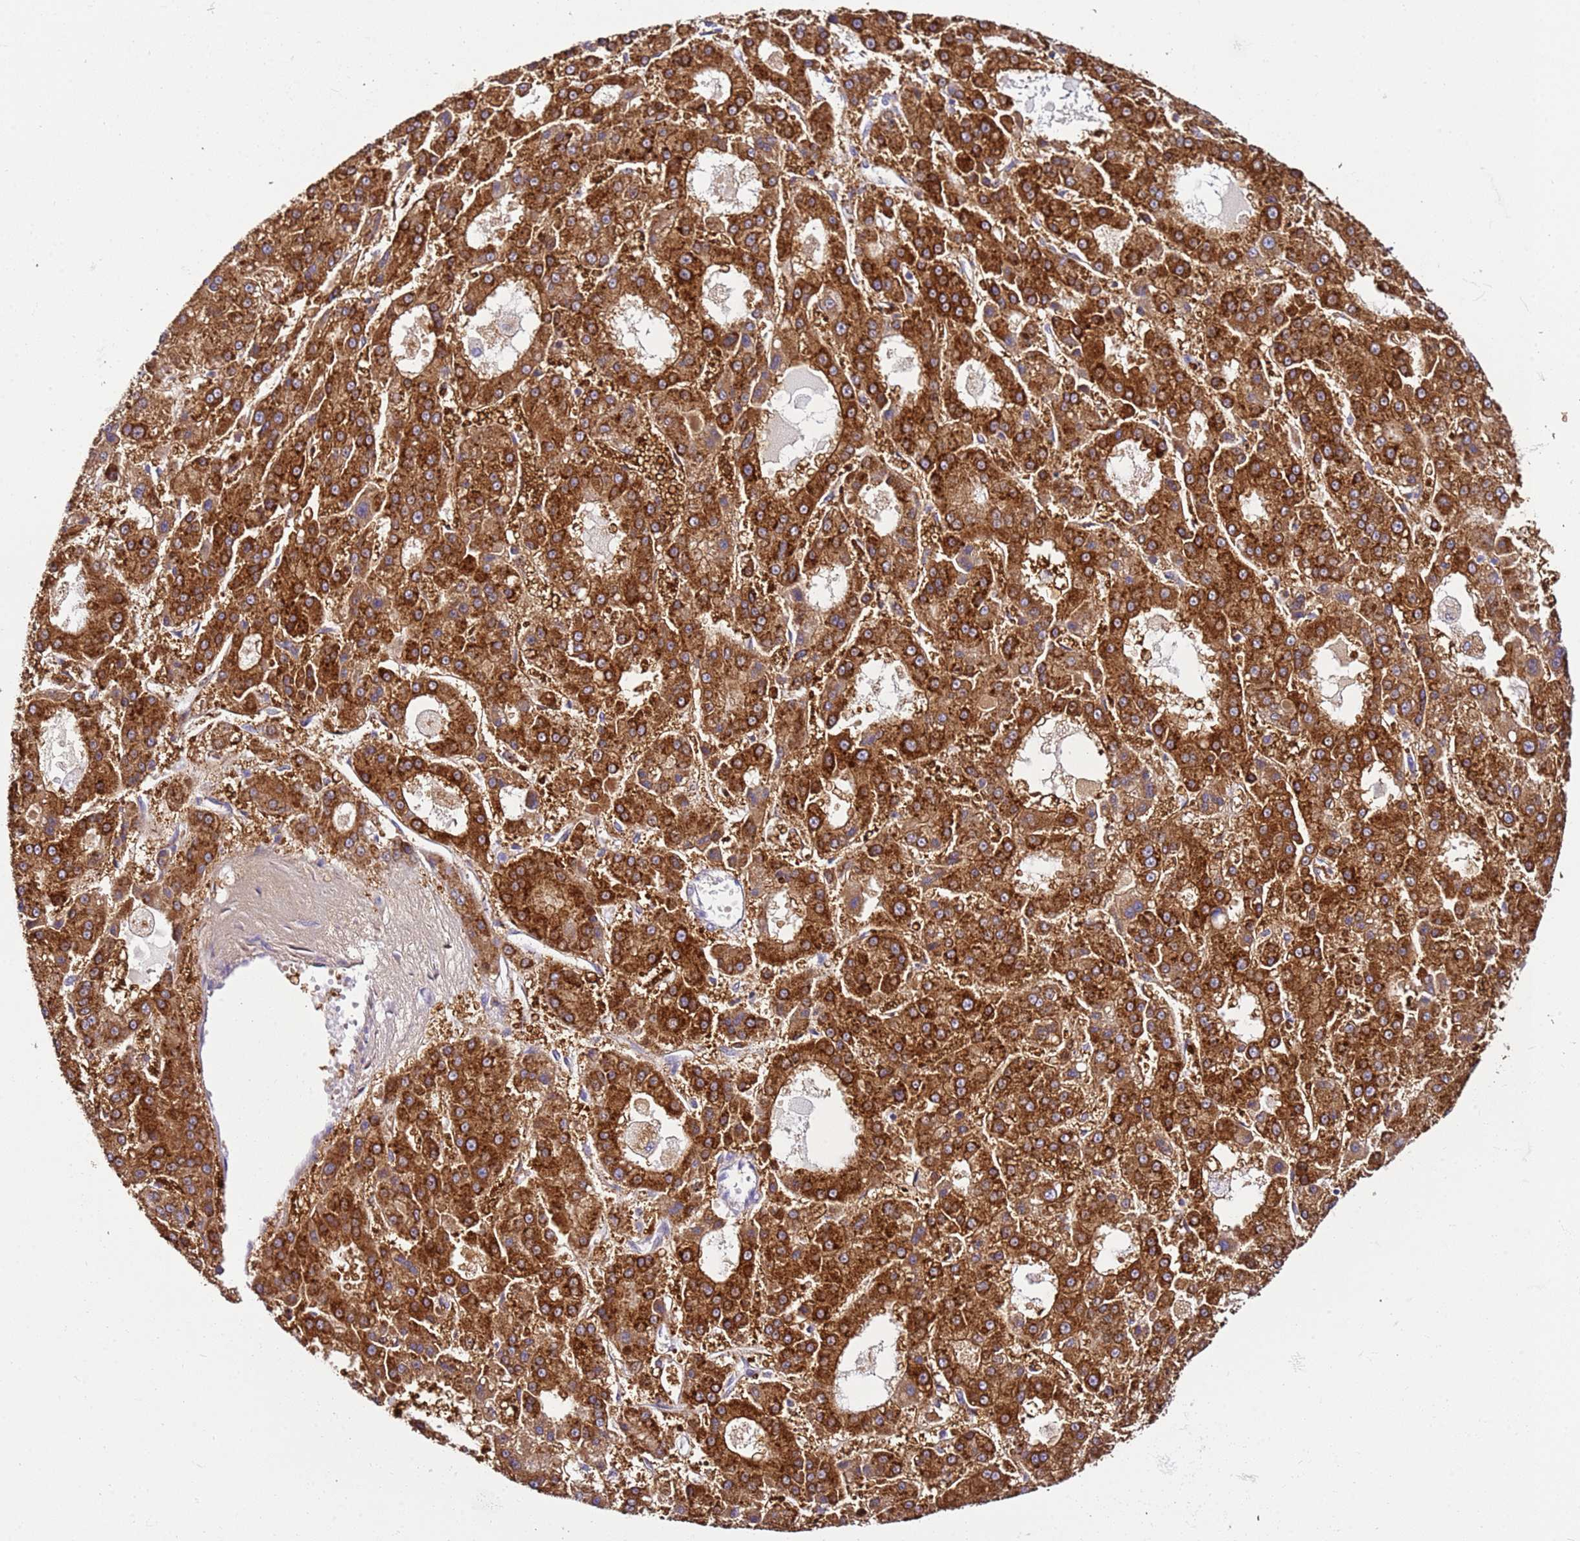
{"staining": {"intensity": "strong", "quantity": ">75%", "location": "cytoplasmic/membranous"}, "tissue": "liver cancer", "cell_type": "Tumor cells", "image_type": "cancer", "snomed": [{"axis": "morphology", "description": "Carcinoma, Hepatocellular, NOS"}, {"axis": "topography", "description": "Liver"}], "caption": "High-magnification brightfield microscopy of liver cancer stained with DAB (brown) and counterstained with hematoxylin (blue). tumor cells exhibit strong cytoplasmic/membranous expression is identified in about>75% of cells.", "gene": "HGD", "patient": {"sex": "male", "age": 70}}